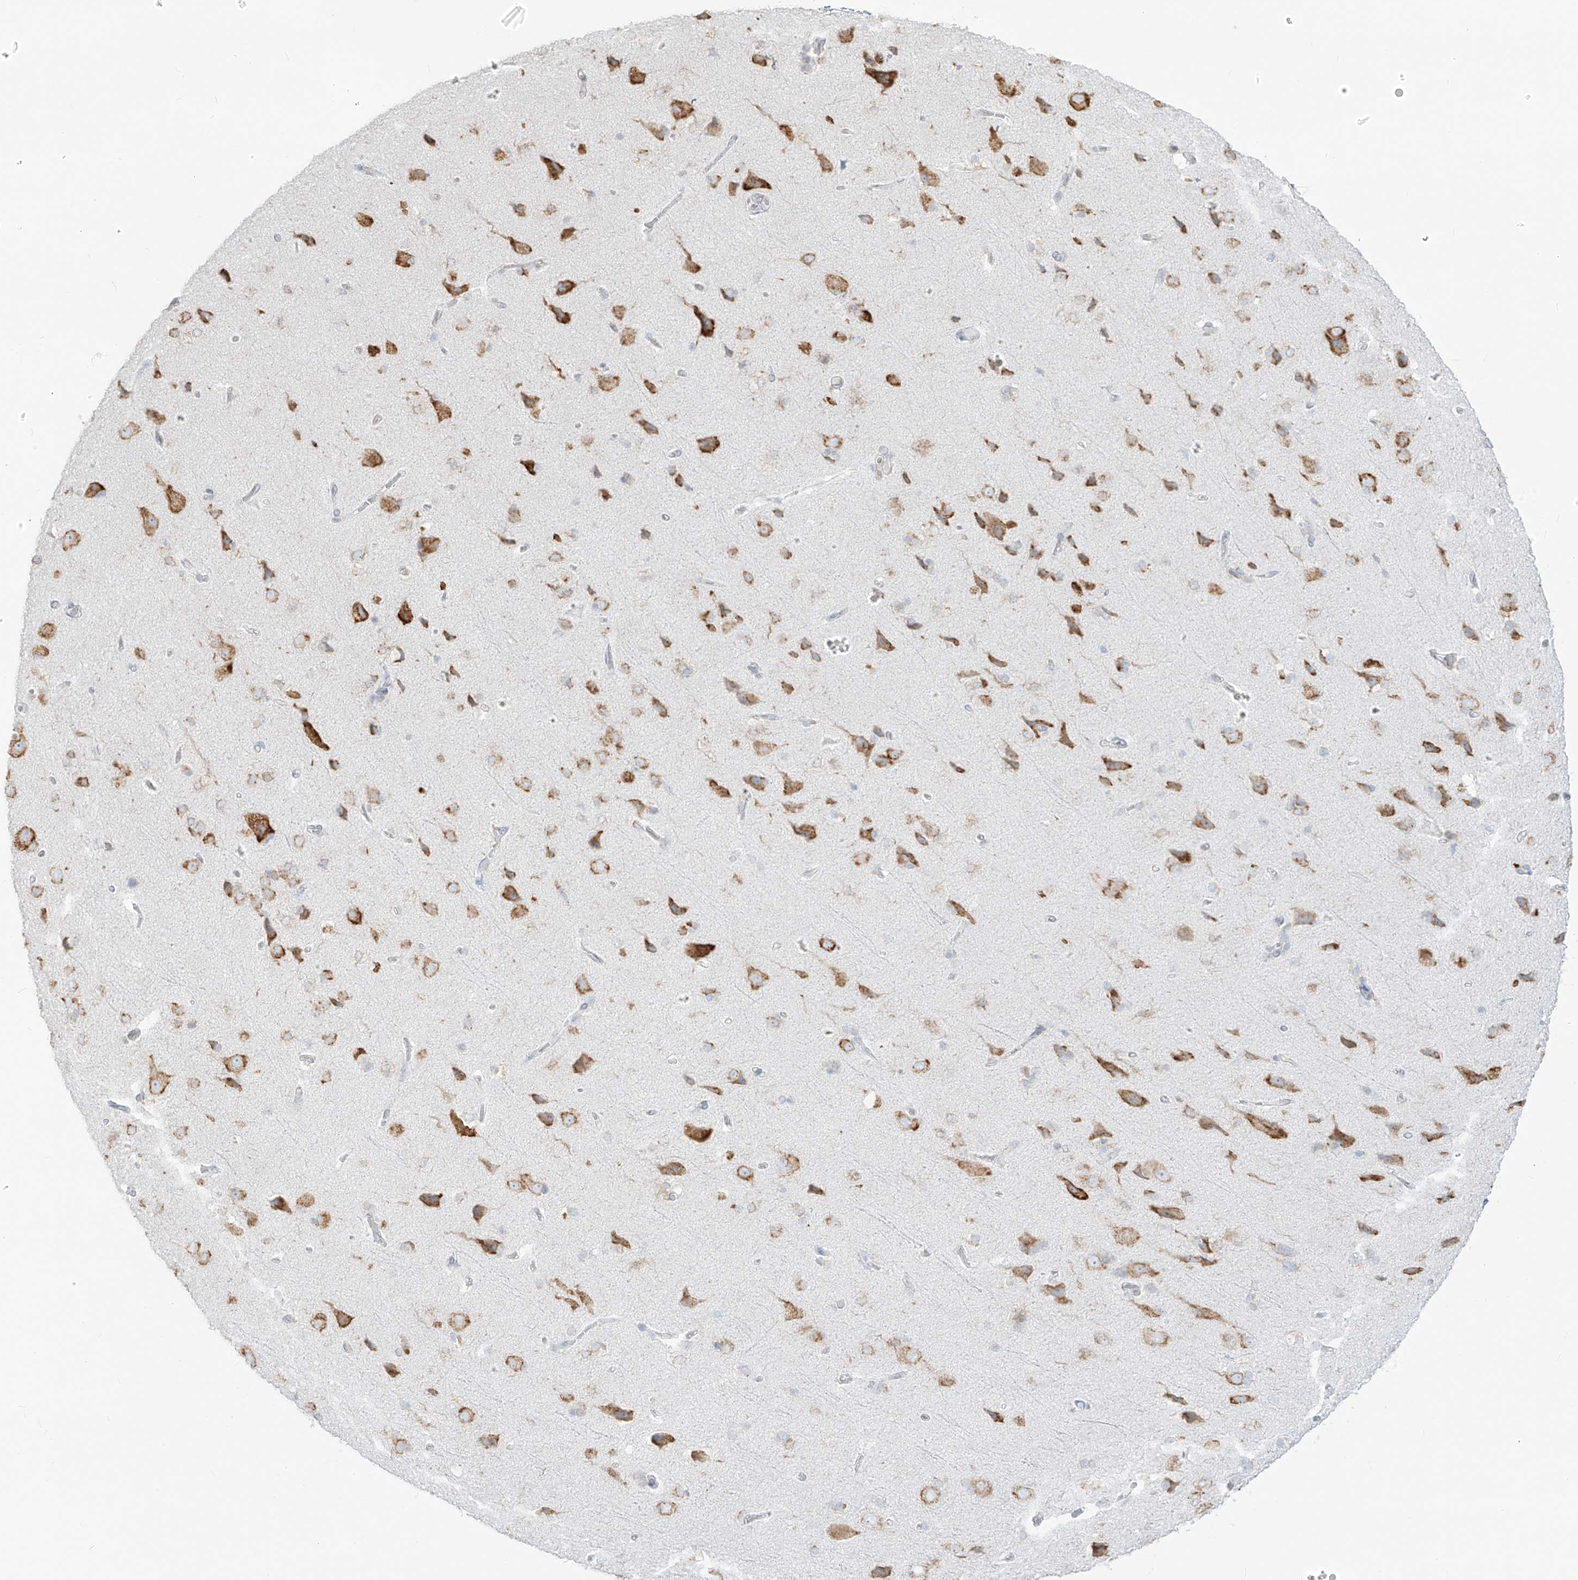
{"staining": {"intensity": "negative", "quantity": "none", "location": "none"}, "tissue": "cerebral cortex", "cell_type": "Endothelial cells", "image_type": "normal", "snomed": [{"axis": "morphology", "description": "Normal tissue, NOS"}, {"axis": "topography", "description": "Cerebral cortex"}], "caption": "The immunohistochemistry micrograph has no significant positivity in endothelial cells of cerebral cortex. (DAB (3,3'-diaminobenzidine) immunohistochemistry, high magnification).", "gene": "LRRC59", "patient": {"sex": "male", "age": 62}}